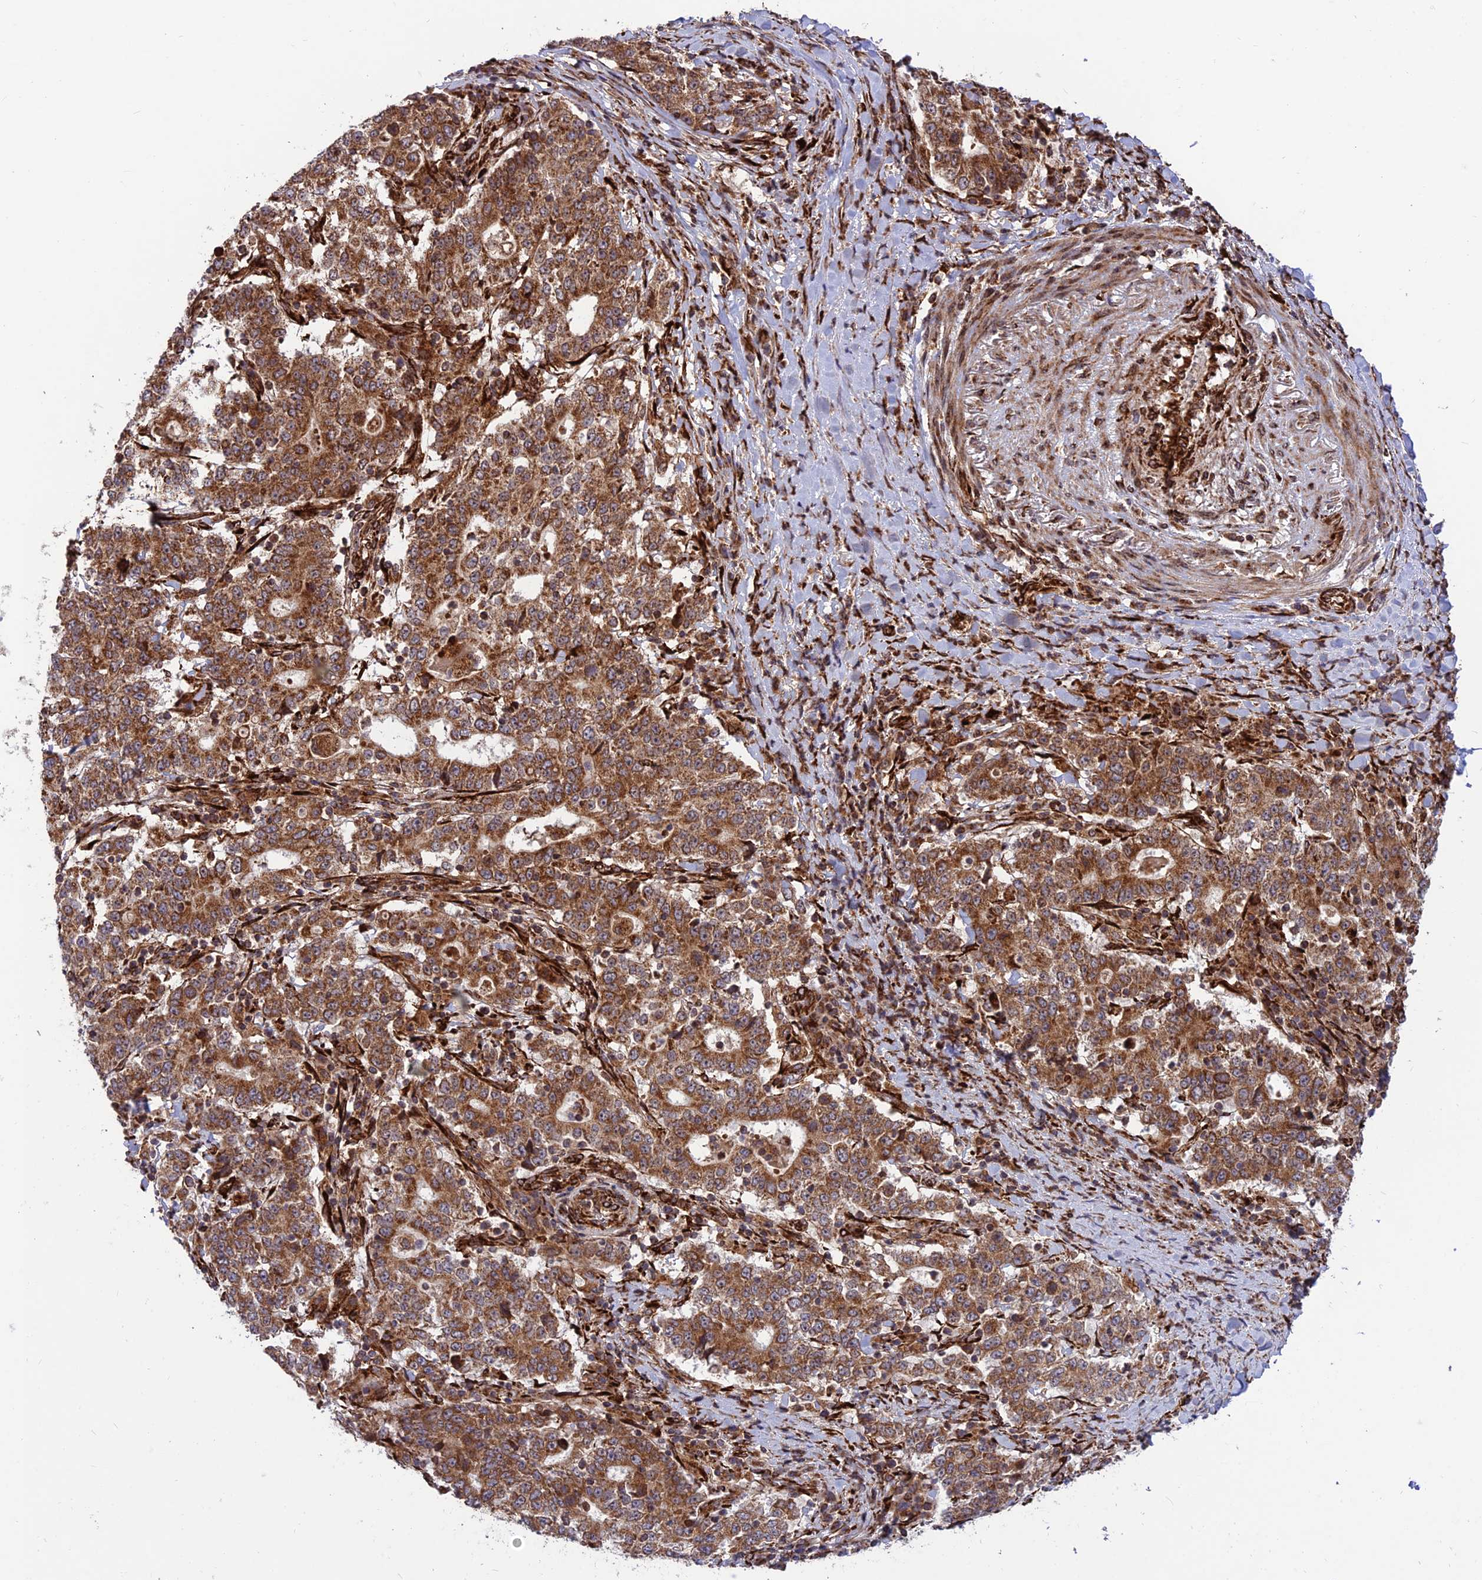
{"staining": {"intensity": "moderate", "quantity": ">75%", "location": "cytoplasmic/membranous"}, "tissue": "stomach cancer", "cell_type": "Tumor cells", "image_type": "cancer", "snomed": [{"axis": "morphology", "description": "Adenocarcinoma, NOS"}, {"axis": "topography", "description": "Stomach"}], "caption": "Immunohistochemical staining of human adenocarcinoma (stomach) displays medium levels of moderate cytoplasmic/membranous protein staining in approximately >75% of tumor cells.", "gene": "CRTAP", "patient": {"sex": "male", "age": 59}}